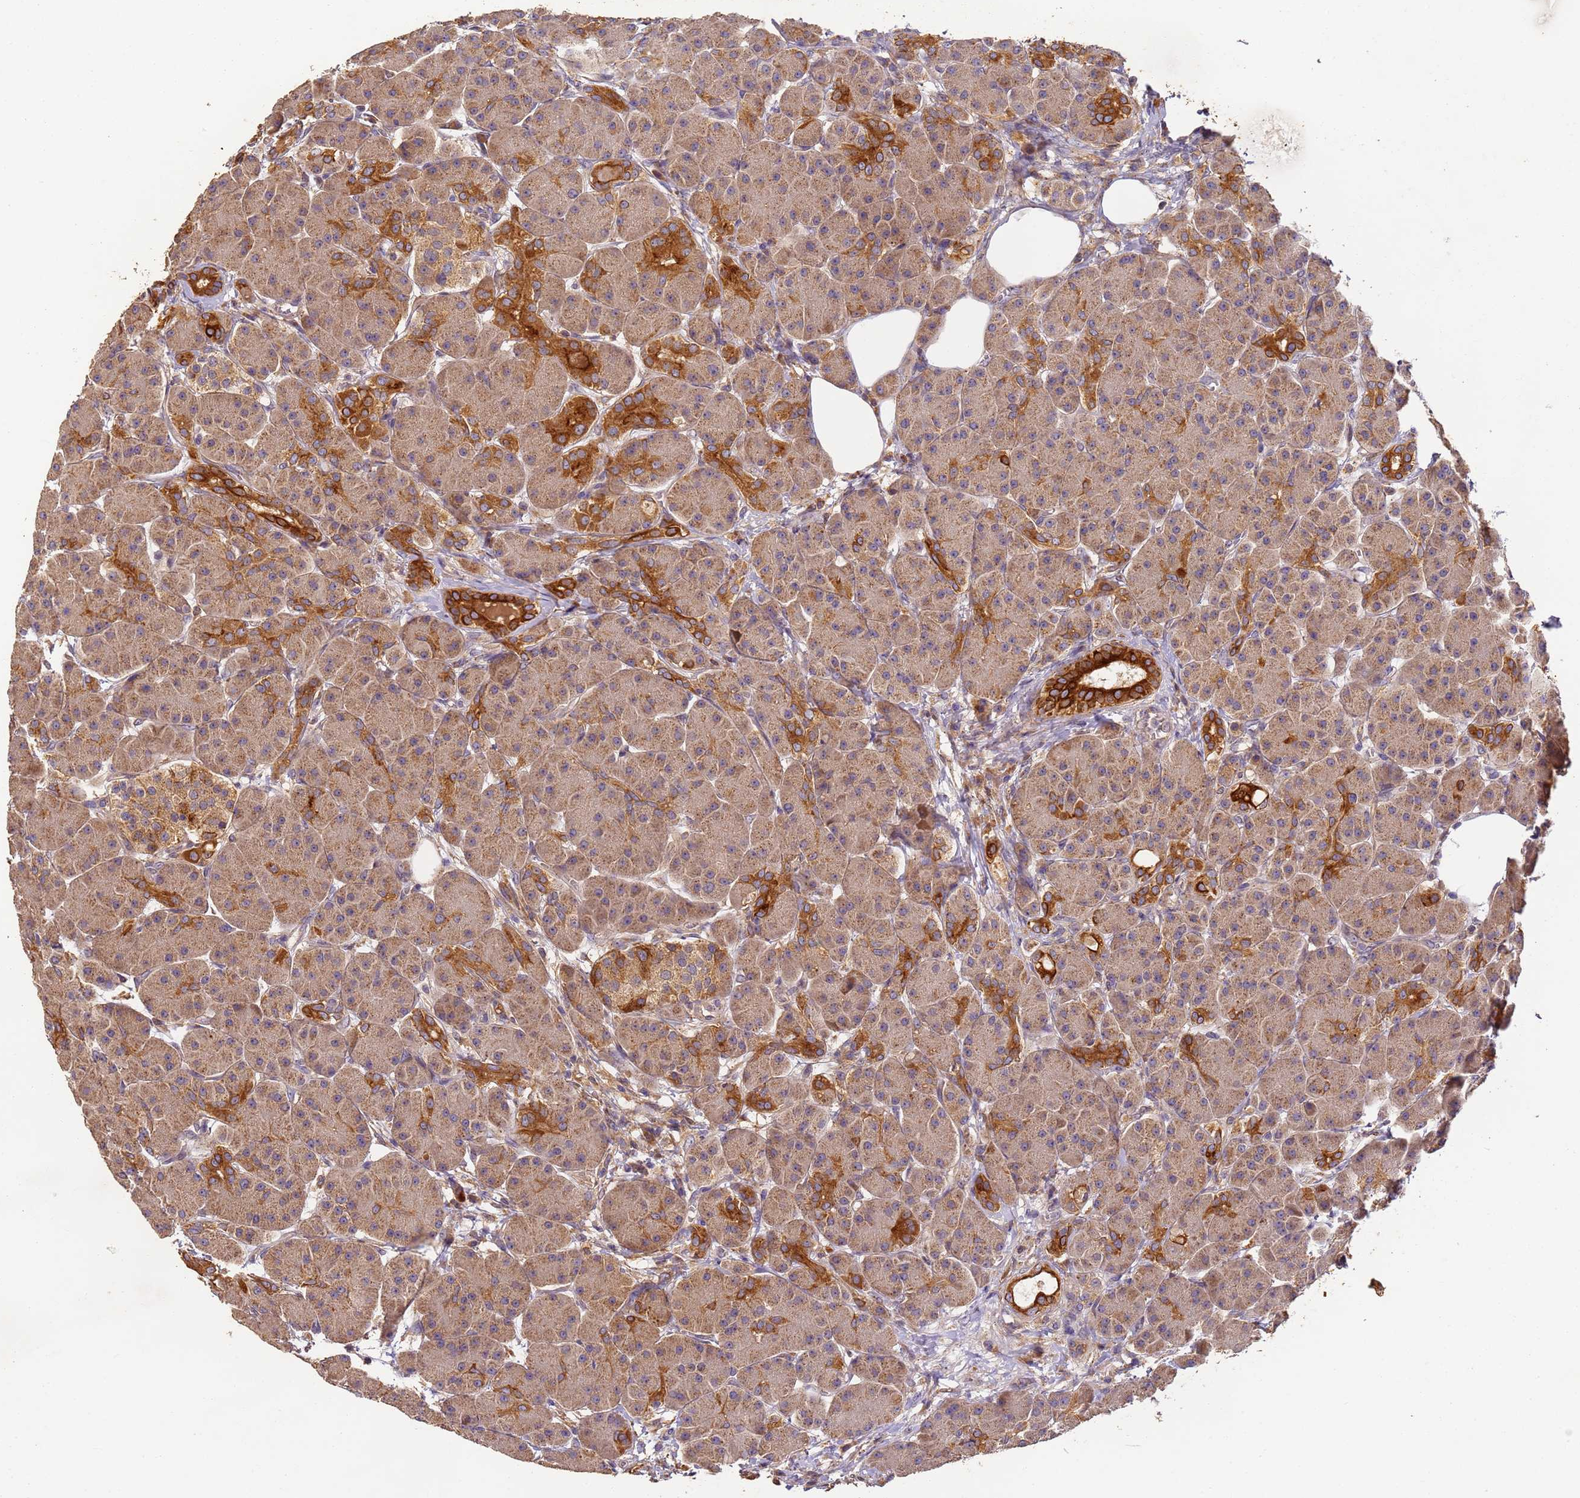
{"staining": {"intensity": "moderate", "quantity": ">75%", "location": "cytoplasmic/membranous"}, "tissue": "pancreas", "cell_type": "Exocrine glandular cells", "image_type": "normal", "snomed": [{"axis": "morphology", "description": "Normal tissue, NOS"}, {"axis": "topography", "description": "Pancreas"}], "caption": "Pancreas stained with DAB (3,3'-diaminobenzidine) IHC displays medium levels of moderate cytoplasmic/membranous positivity in approximately >75% of exocrine glandular cells.", "gene": "TIGAR", "patient": {"sex": "male", "age": 63}}